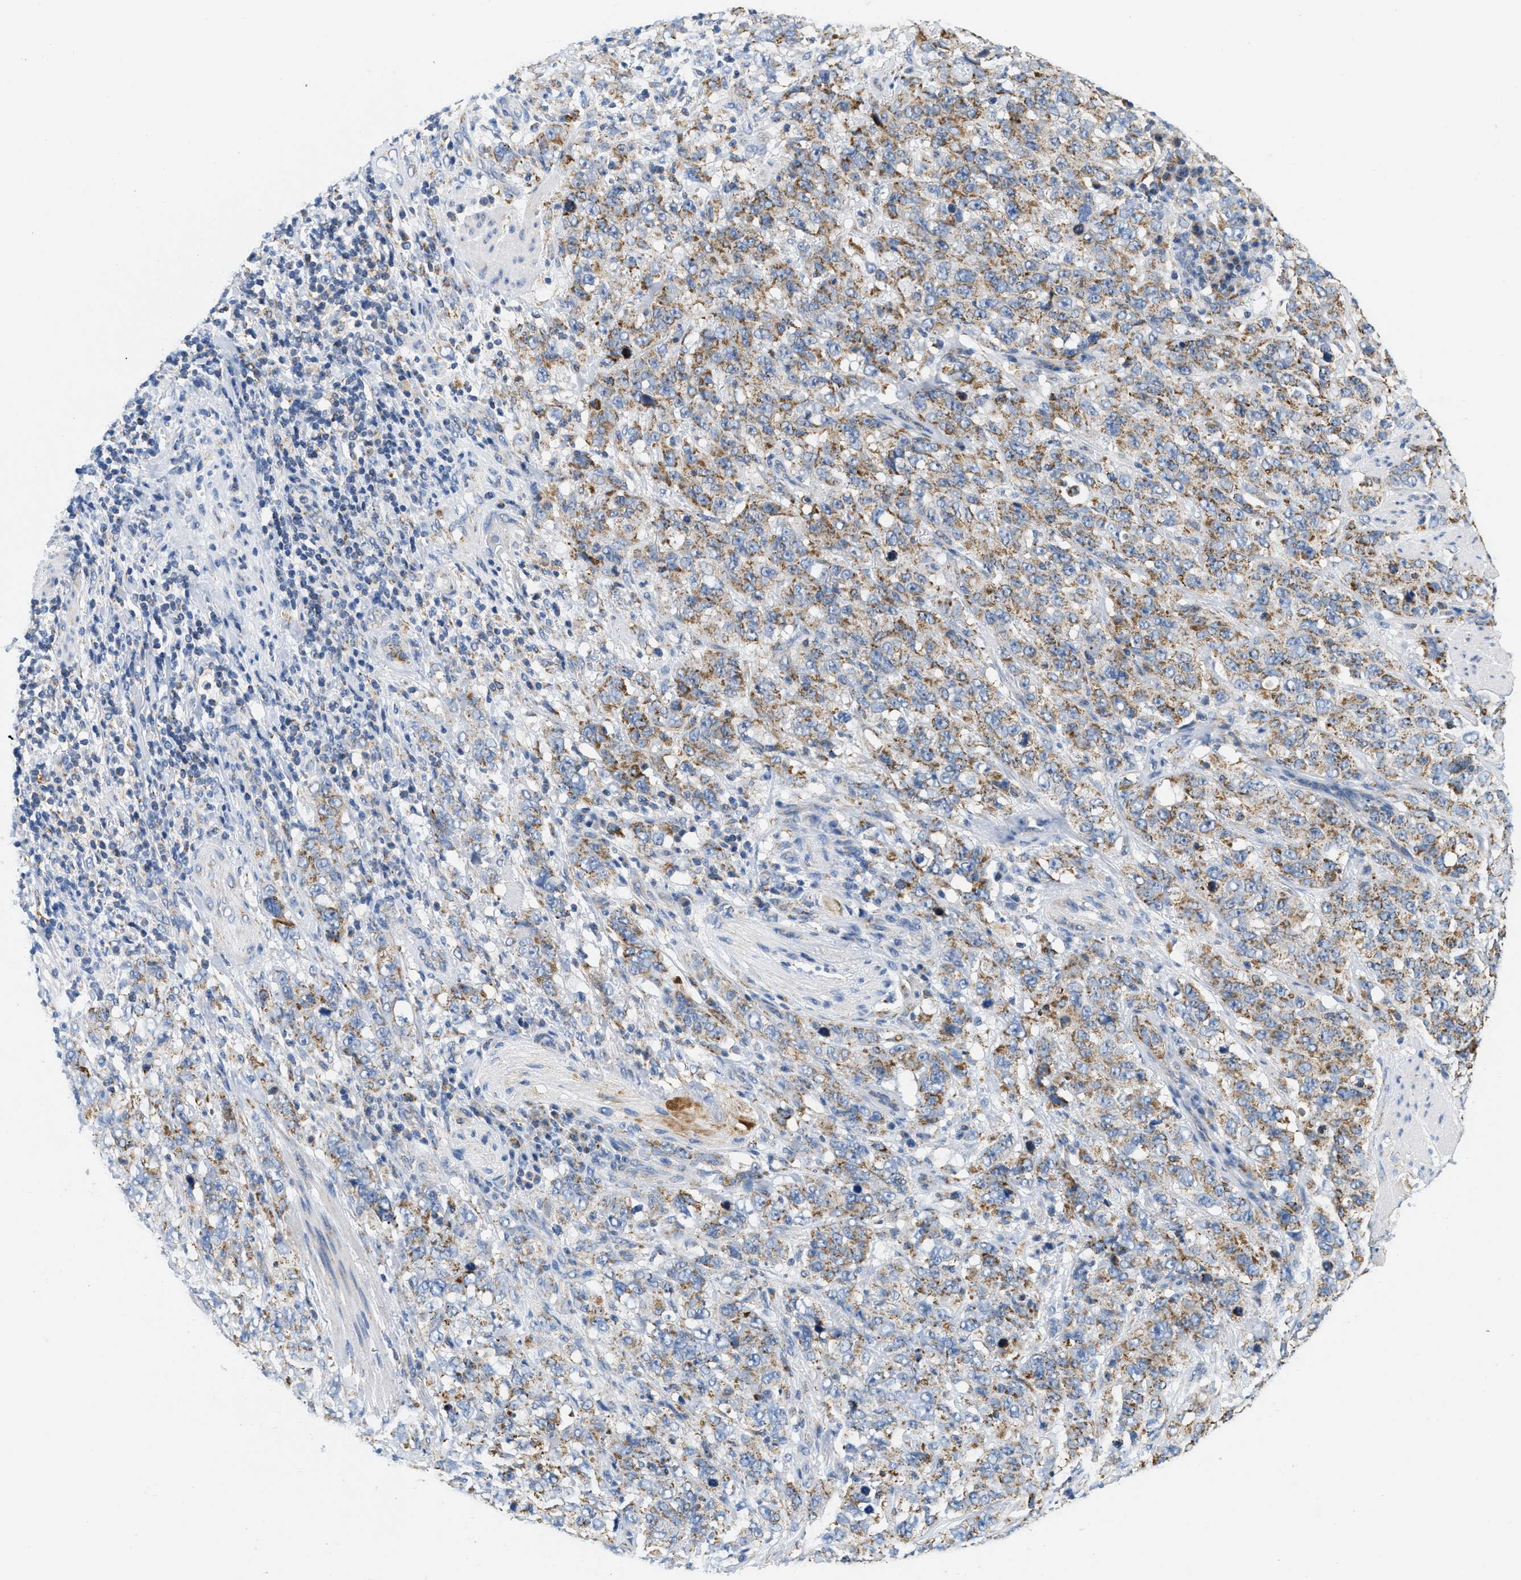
{"staining": {"intensity": "moderate", "quantity": ">75%", "location": "cytoplasmic/membranous"}, "tissue": "stomach cancer", "cell_type": "Tumor cells", "image_type": "cancer", "snomed": [{"axis": "morphology", "description": "Adenocarcinoma, NOS"}, {"axis": "topography", "description": "Stomach"}], "caption": "Immunohistochemical staining of human stomach cancer exhibits moderate cytoplasmic/membranous protein expression in about >75% of tumor cells. The staining was performed using DAB (3,3'-diaminobenzidine) to visualize the protein expression in brown, while the nuclei were stained in blue with hematoxylin (Magnification: 20x).", "gene": "KCNJ5", "patient": {"sex": "male", "age": 48}}